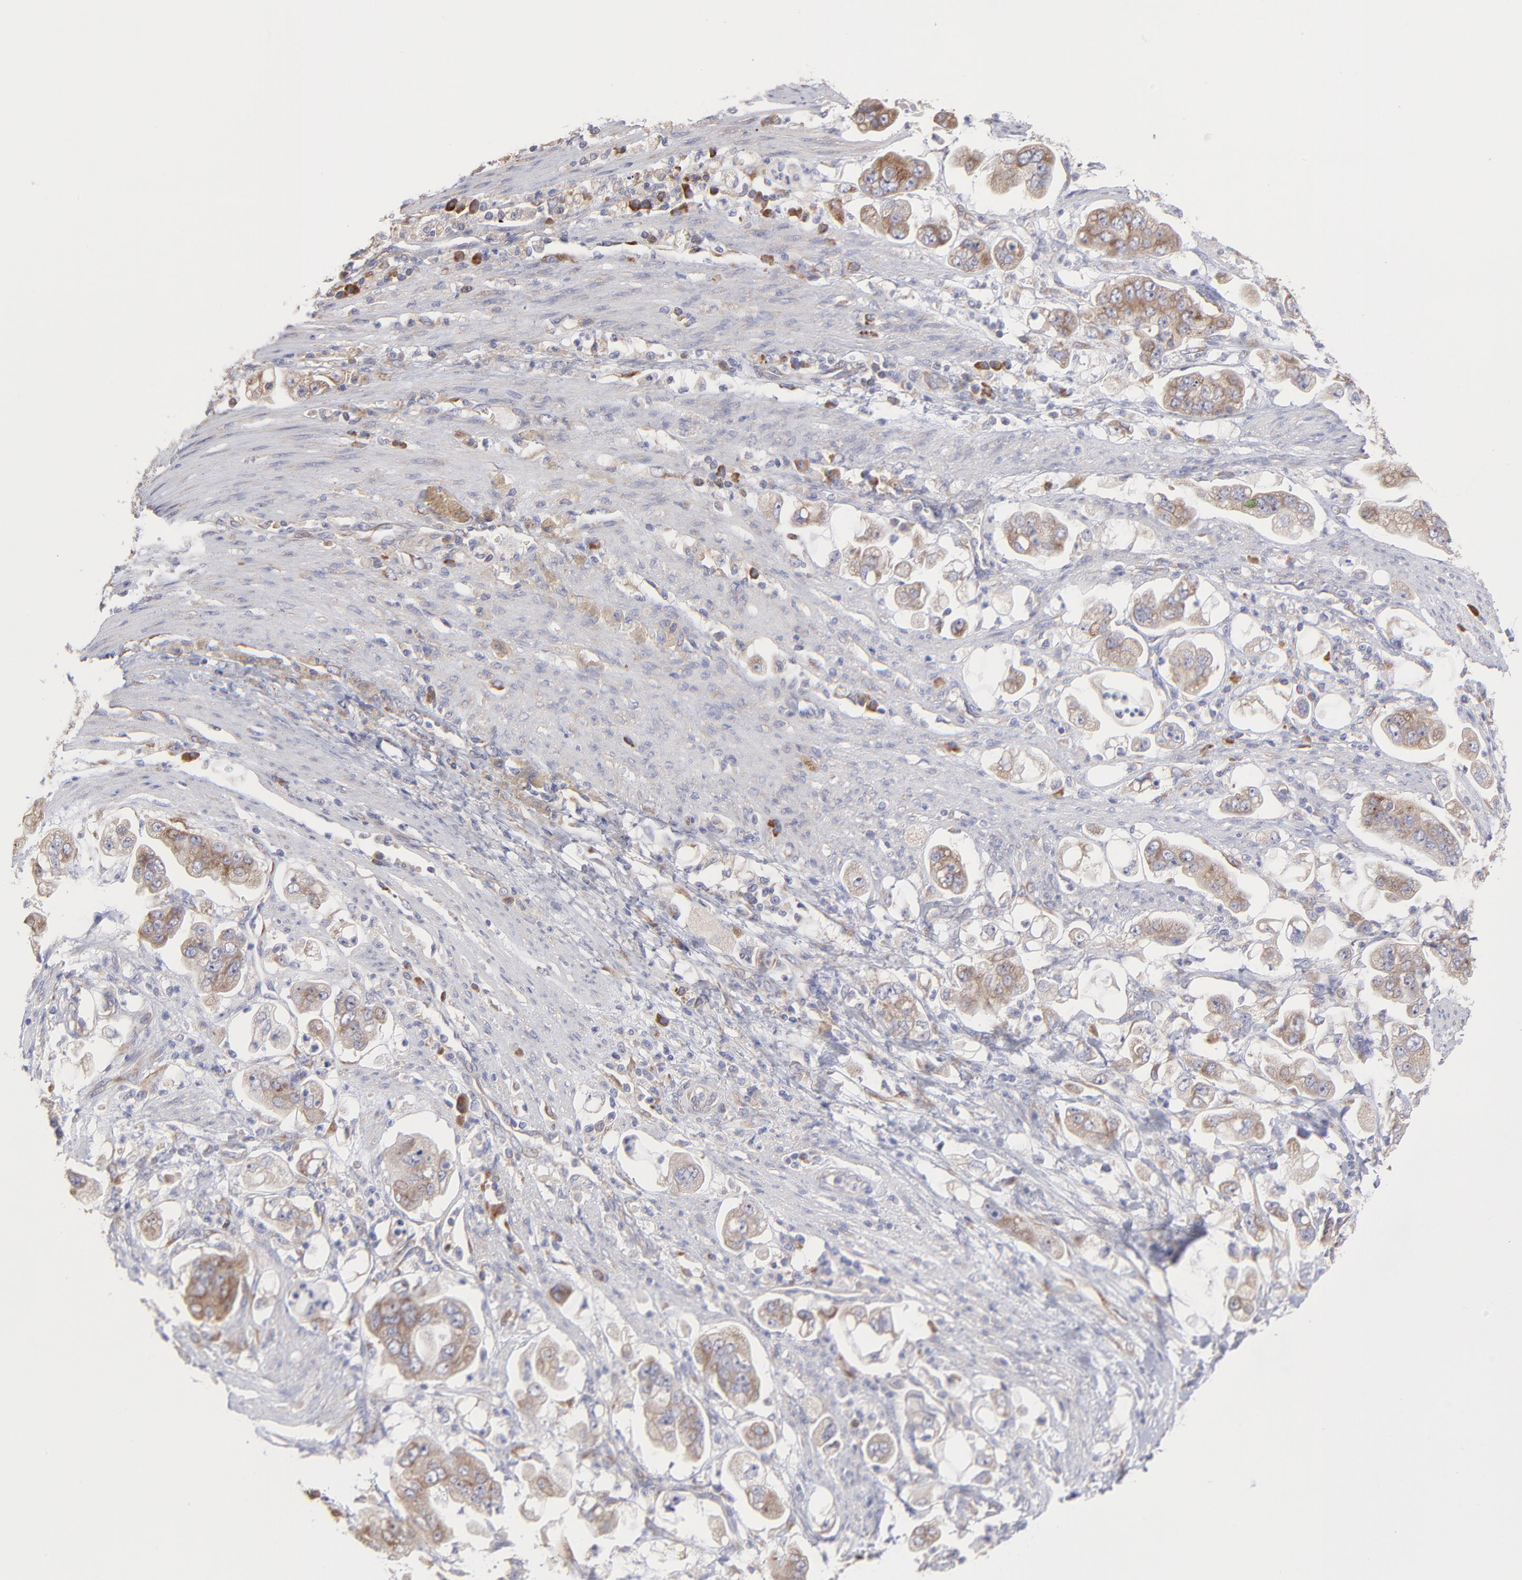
{"staining": {"intensity": "moderate", "quantity": "25%-75%", "location": "cytoplasmic/membranous"}, "tissue": "stomach cancer", "cell_type": "Tumor cells", "image_type": "cancer", "snomed": [{"axis": "morphology", "description": "Adenocarcinoma, NOS"}, {"axis": "topography", "description": "Stomach"}], "caption": "Immunohistochemical staining of human adenocarcinoma (stomach) shows medium levels of moderate cytoplasmic/membranous staining in about 25%-75% of tumor cells.", "gene": "RPLP0", "patient": {"sex": "male", "age": 62}}